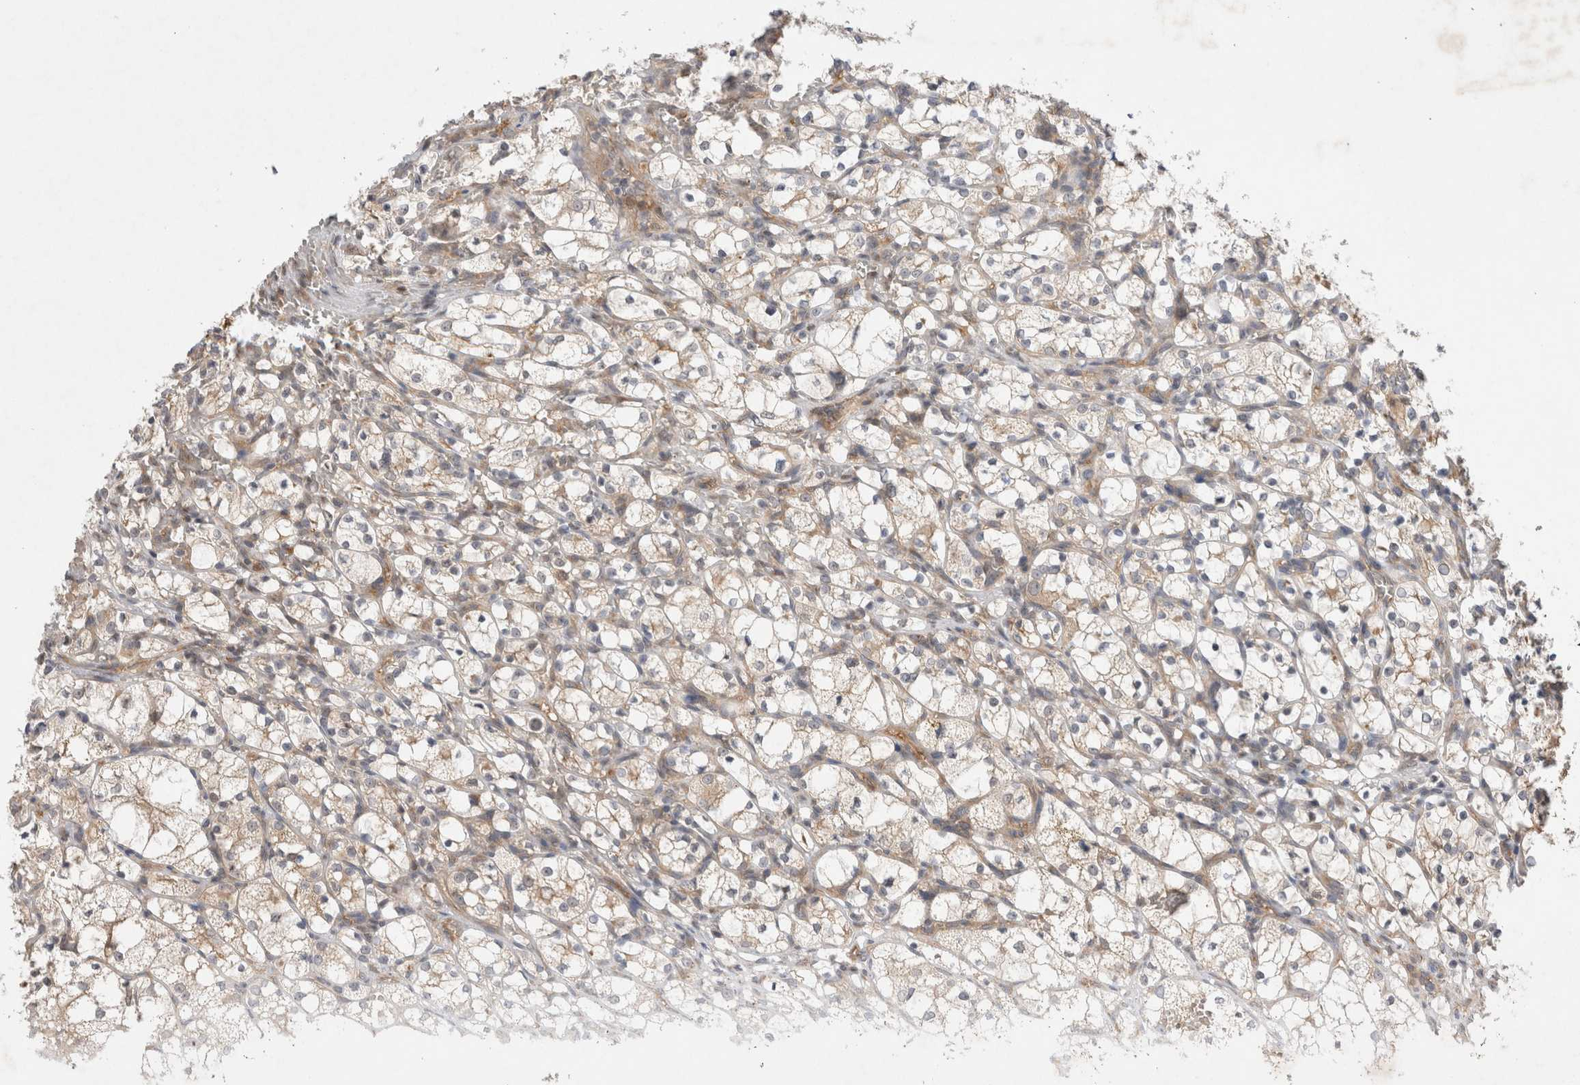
{"staining": {"intensity": "weak", "quantity": "<25%", "location": "cytoplasmic/membranous"}, "tissue": "renal cancer", "cell_type": "Tumor cells", "image_type": "cancer", "snomed": [{"axis": "morphology", "description": "Adenocarcinoma, NOS"}, {"axis": "topography", "description": "Kidney"}], "caption": "An image of human renal cancer is negative for staining in tumor cells. (Stains: DAB (3,3'-diaminobenzidine) IHC with hematoxylin counter stain, Microscopy: brightfield microscopy at high magnification).", "gene": "EIF3E", "patient": {"sex": "female", "age": 69}}